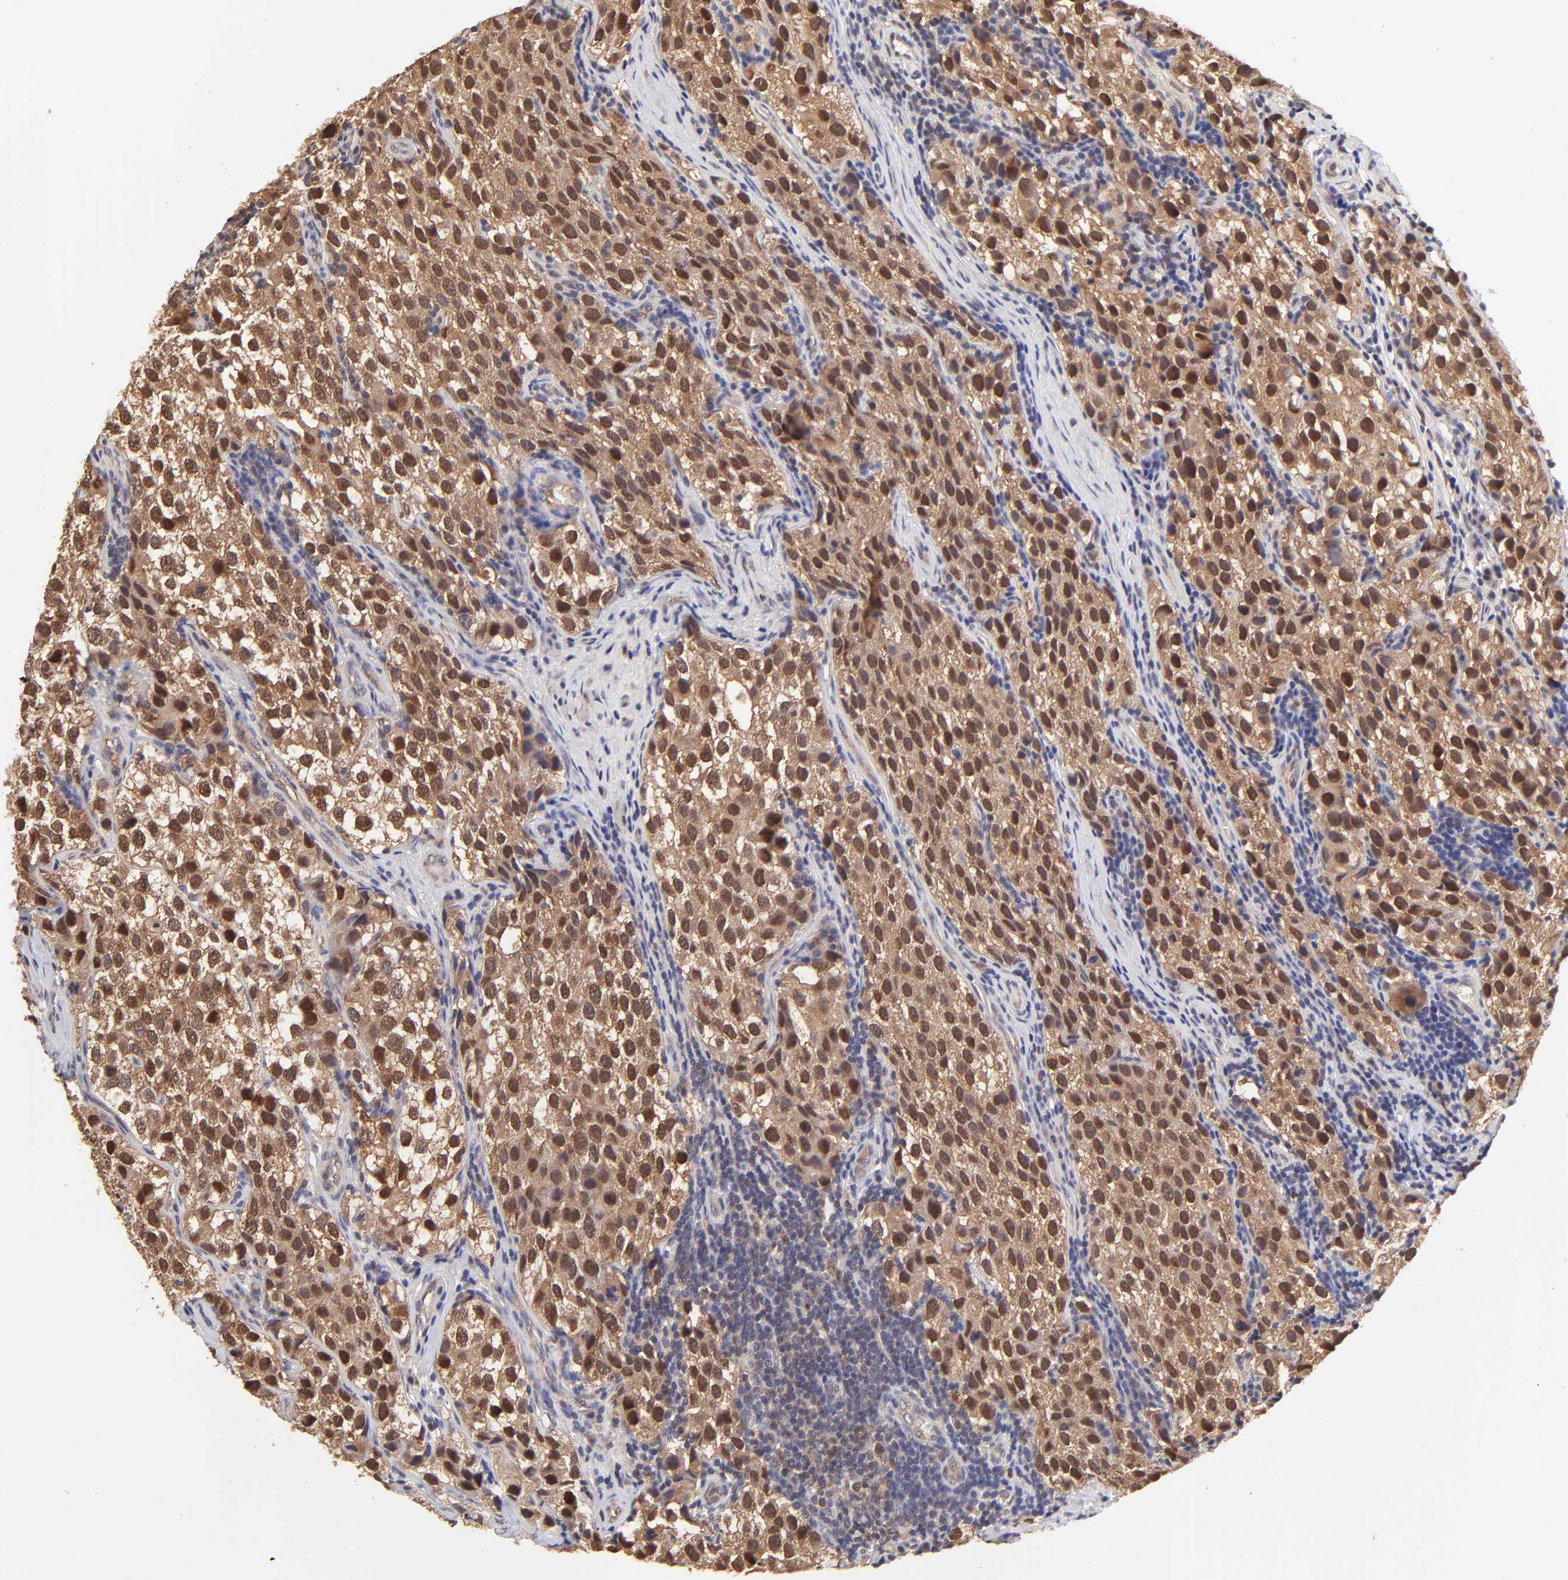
{"staining": {"intensity": "moderate", "quantity": ">75%", "location": "cytoplasmic/membranous,nuclear"}, "tissue": "testis cancer", "cell_type": "Tumor cells", "image_type": "cancer", "snomed": [{"axis": "morphology", "description": "Seminoma, NOS"}, {"axis": "topography", "description": "Testis"}], "caption": "Testis cancer was stained to show a protein in brown. There is medium levels of moderate cytoplasmic/membranous and nuclear expression in about >75% of tumor cells.", "gene": "PSMC4", "patient": {"sex": "male", "age": 39}}